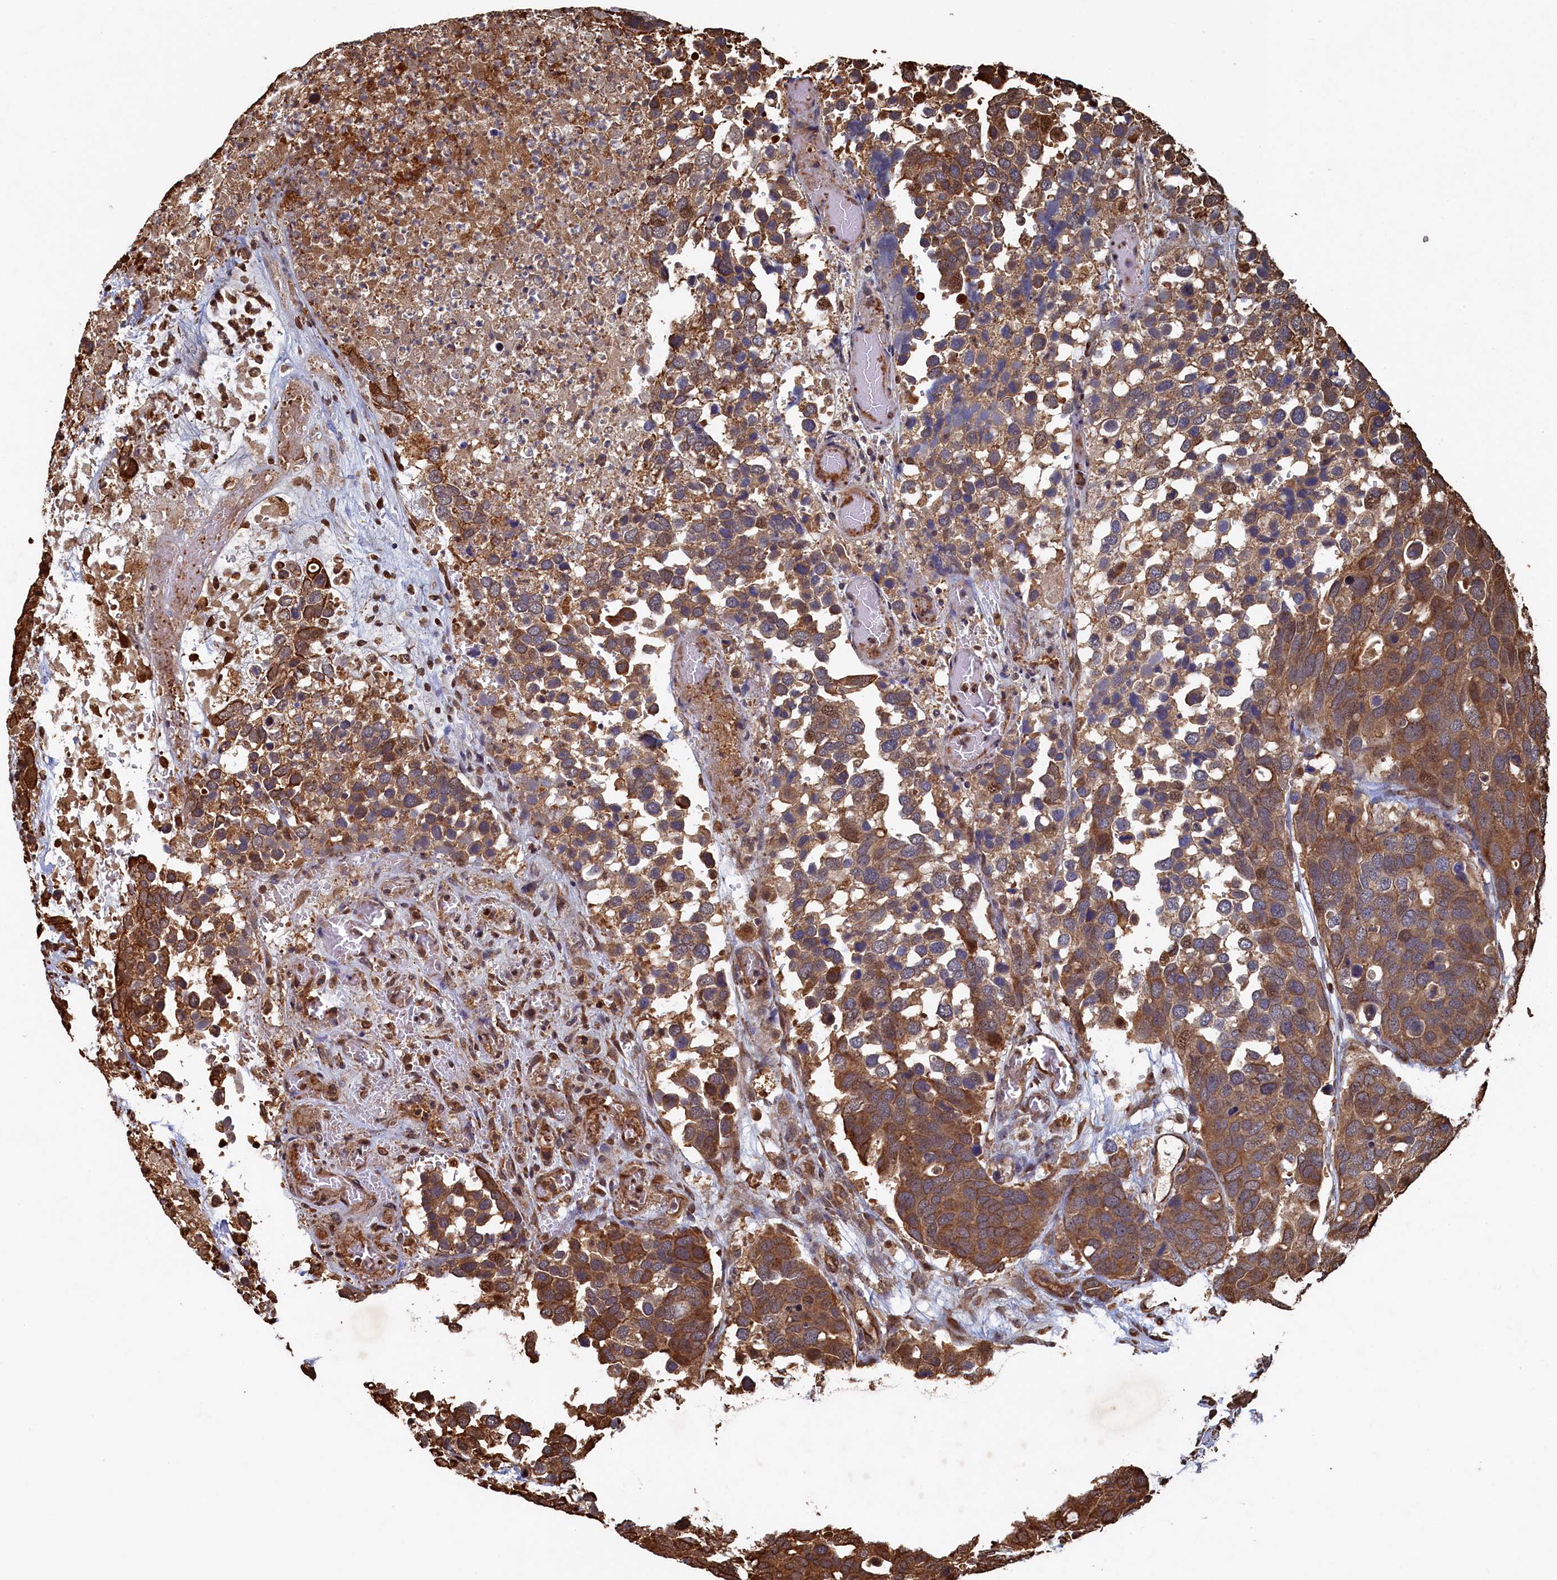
{"staining": {"intensity": "moderate", "quantity": ">75%", "location": "cytoplasmic/membranous"}, "tissue": "breast cancer", "cell_type": "Tumor cells", "image_type": "cancer", "snomed": [{"axis": "morphology", "description": "Duct carcinoma"}, {"axis": "topography", "description": "Breast"}], "caption": "Tumor cells display medium levels of moderate cytoplasmic/membranous staining in about >75% of cells in breast cancer.", "gene": "PIGN", "patient": {"sex": "female", "age": 83}}